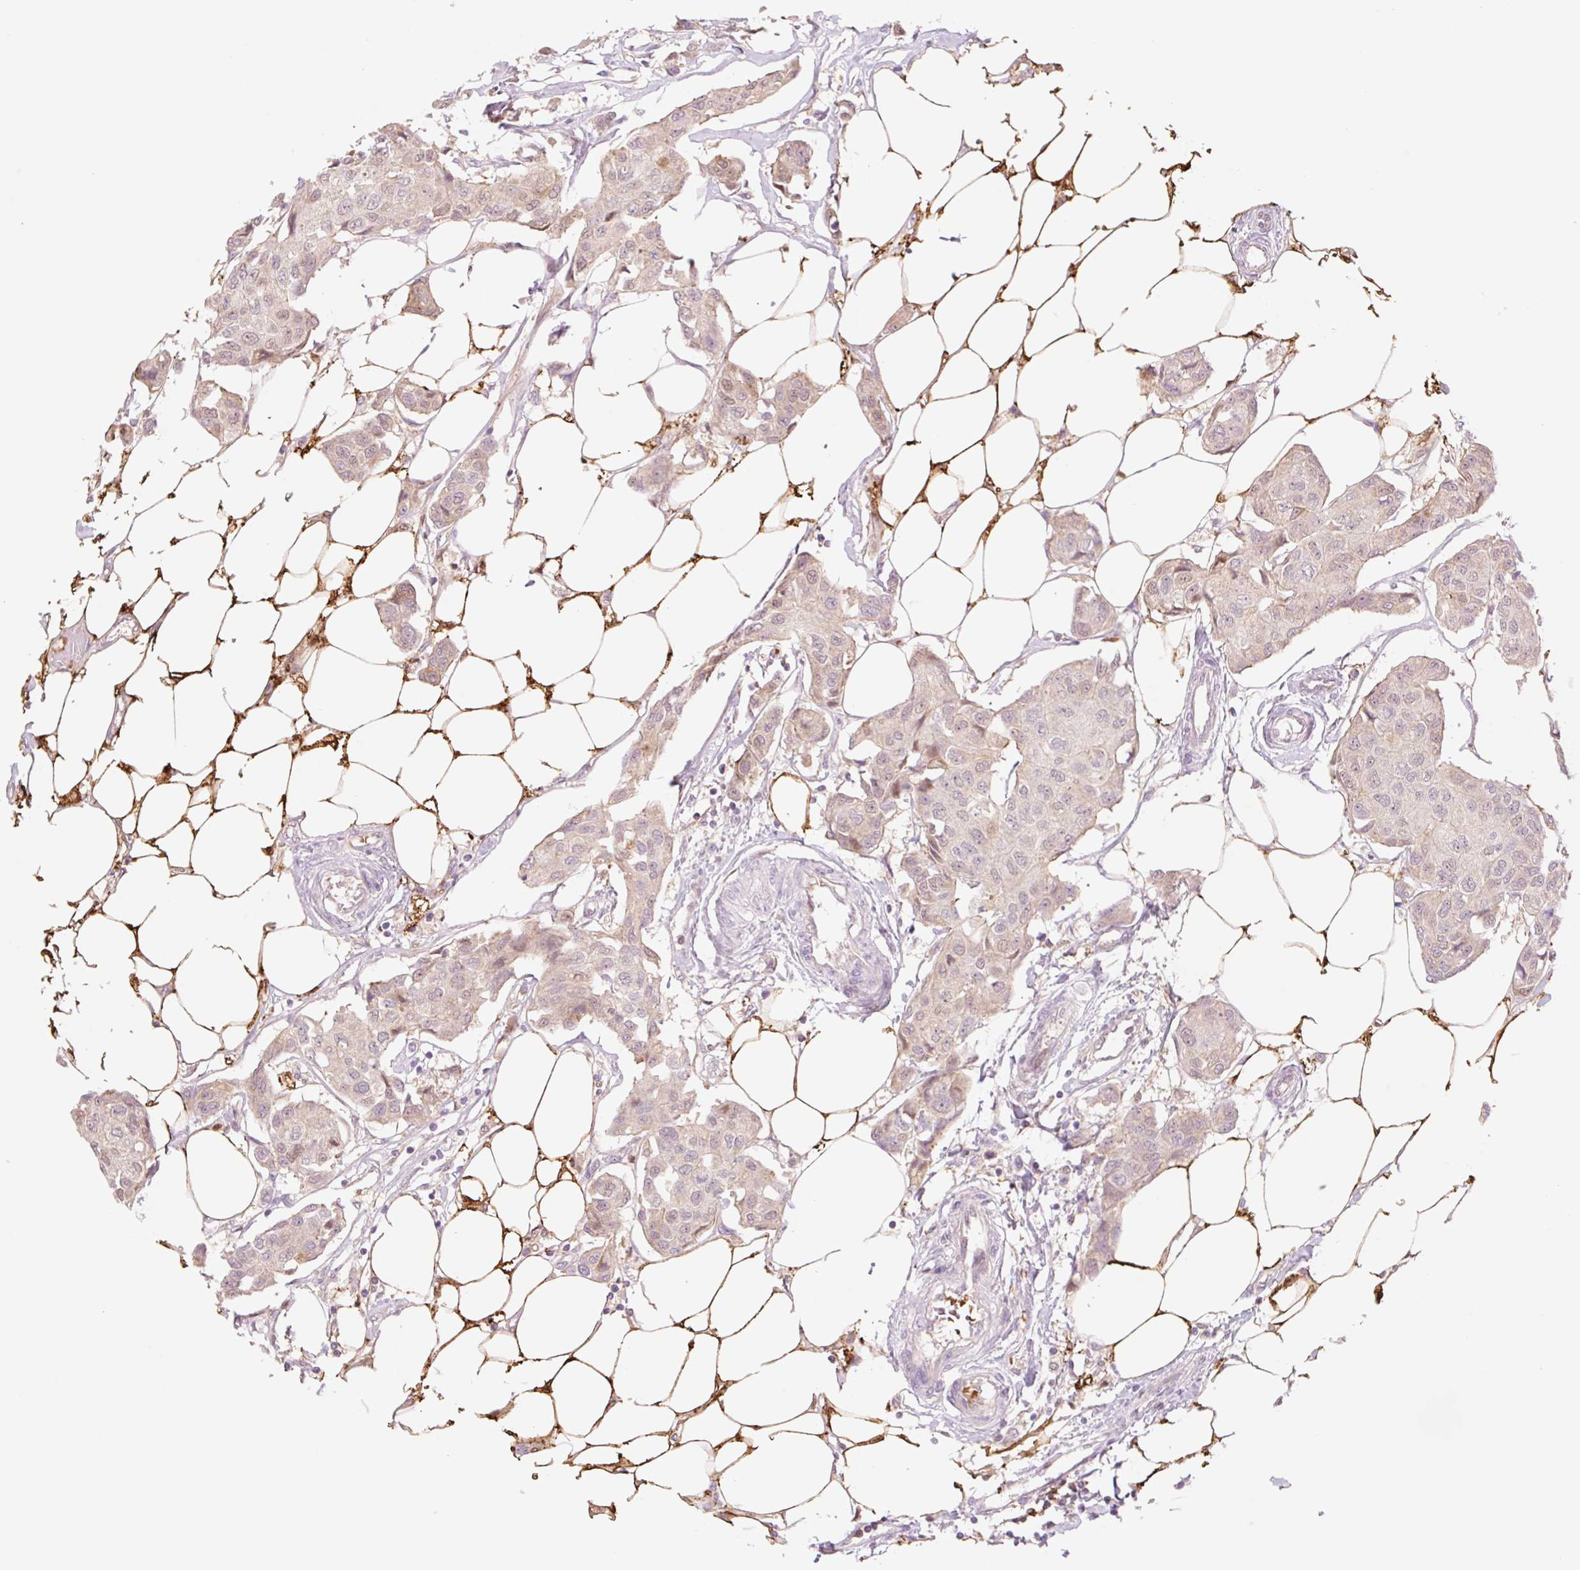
{"staining": {"intensity": "weak", "quantity": "25%-75%", "location": "cytoplasmic/membranous"}, "tissue": "breast cancer", "cell_type": "Tumor cells", "image_type": "cancer", "snomed": [{"axis": "morphology", "description": "Duct carcinoma"}, {"axis": "topography", "description": "Breast"}, {"axis": "topography", "description": "Lymph node"}], "caption": "Tumor cells exhibit low levels of weak cytoplasmic/membranous positivity in approximately 25%-75% of cells in breast cancer (infiltrating ductal carcinoma). The protein of interest is stained brown, and the nuclei are stained in blue (DAB (3,3'-diaminobenzidine) IHC with brightfield microscopy, high magnification).", "gene": "HEBP1", "patient": {"sex": "female", "age": 80}}